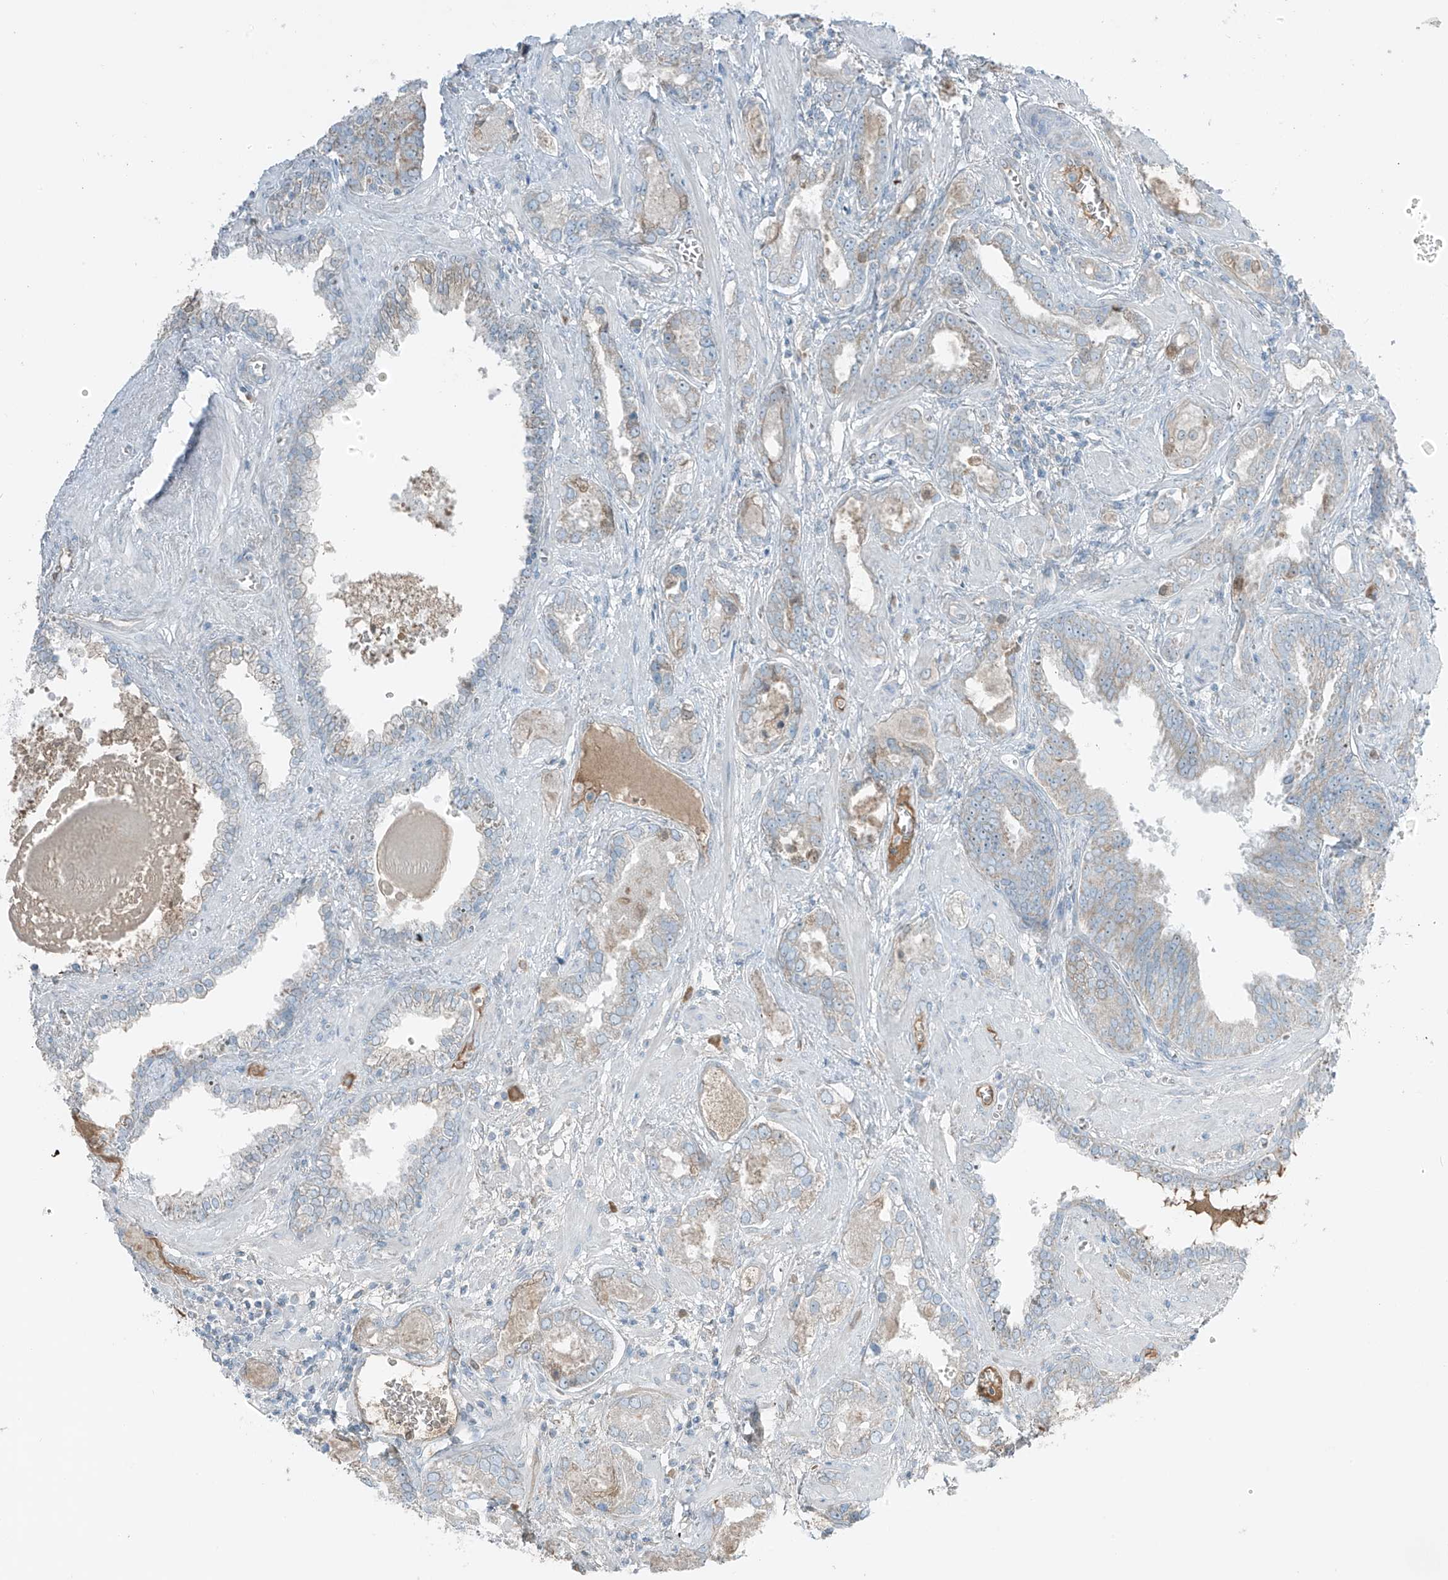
{"staining": {"intensity": "negative", "quantity": "none", "location": "none"}, "tissue": "prostate cancer", "cell_type": "Tumor cells", "image_type": "cancer", "snomed": [{"axis": "morphology", "description": "Adenocarcinoma, High grade"}, {"axis": "topography", "description": "Prostate and seminal vesicle, NOS"}], "caption": "Immunohistochemistry of prostate adenocarcinoma (high-grade) shows no positivity in tumor cells.", "gene": "FAM131C", "patient": {"sex": "male", "age": 67}}